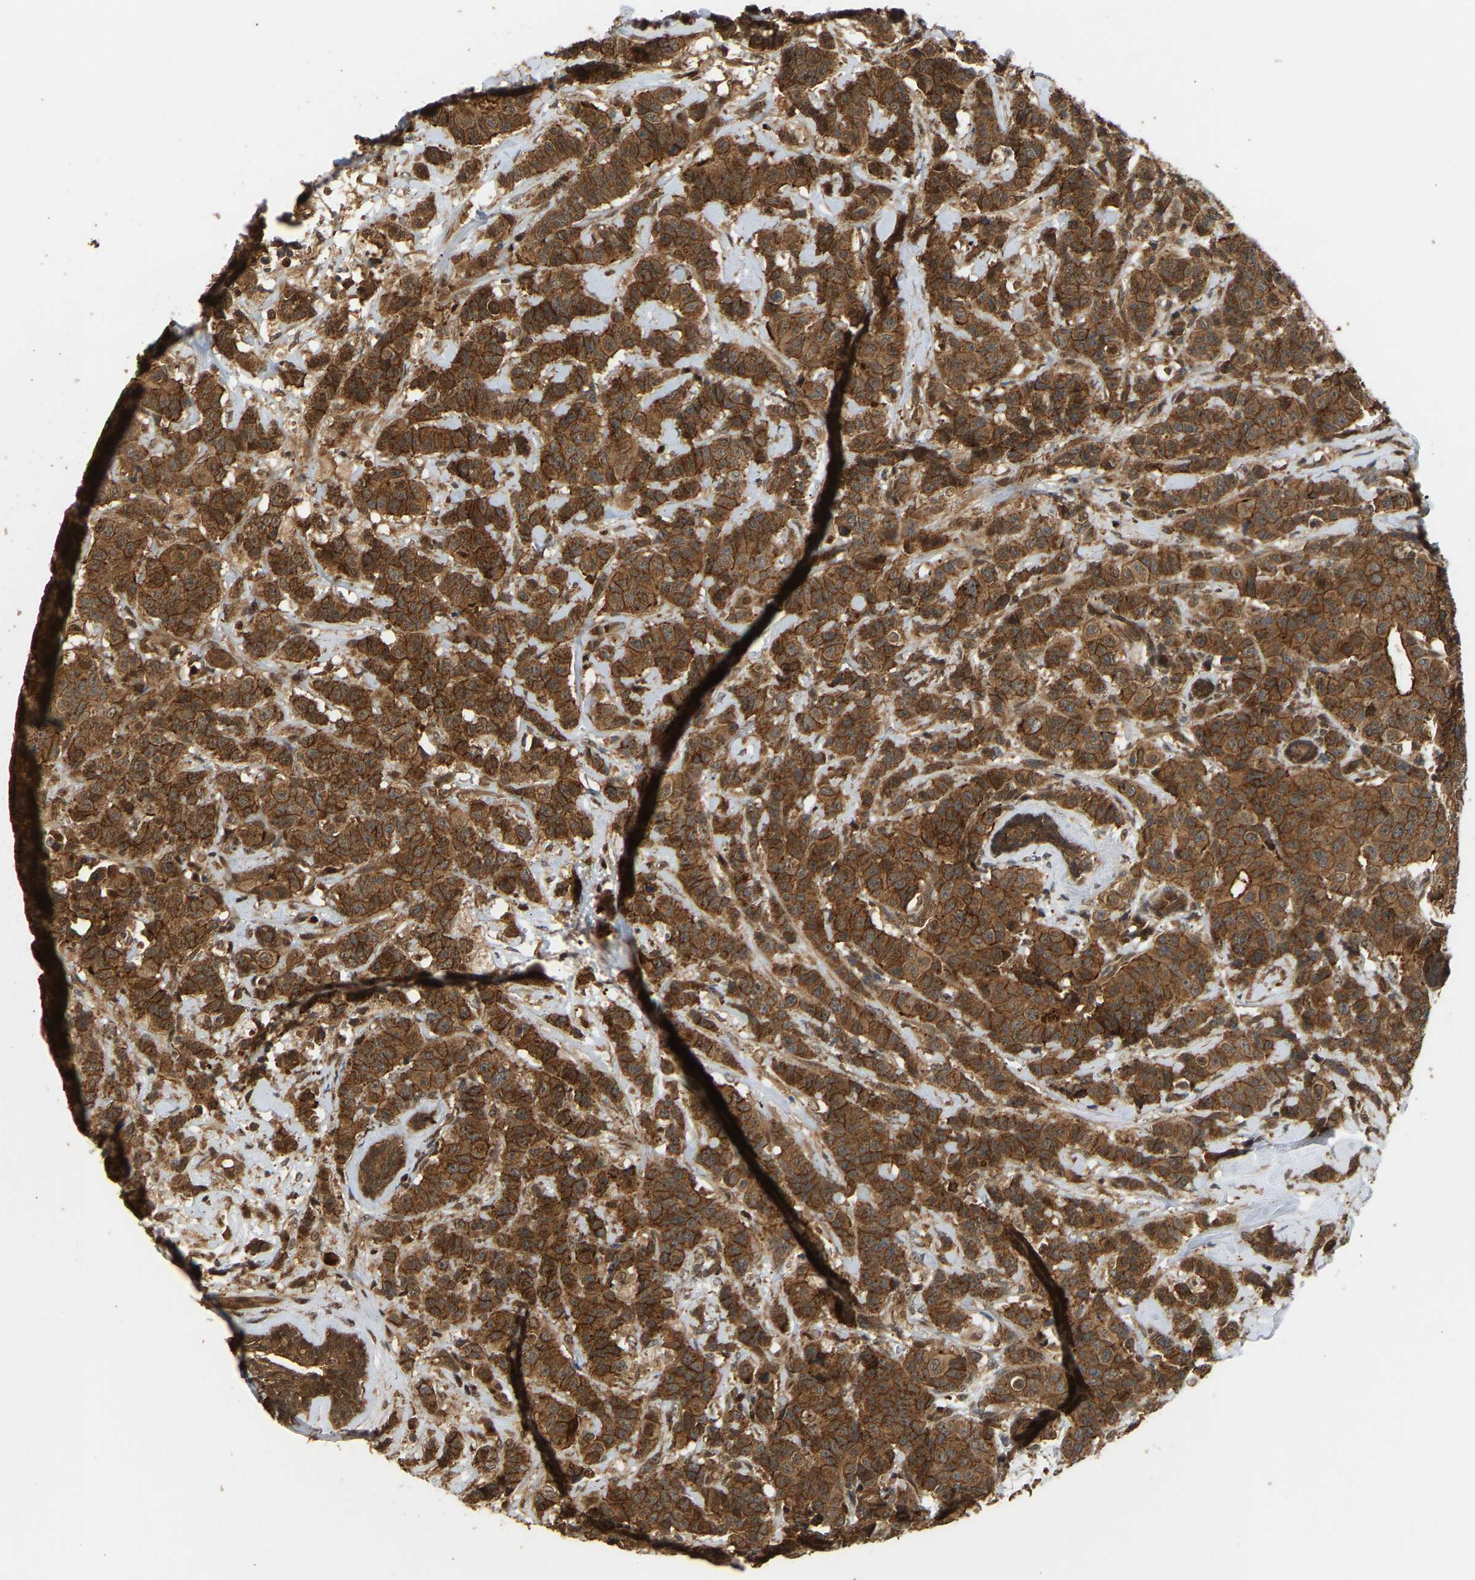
{"staining": {"intensity": "strong", "quantity": ">75%", "location": "cytoplasmic/membranous"}, "tissue": "breast cancer", "cell_type": "Tumor cells", "image_type": "cancer", "snomed": [{"axis": "morphology", "description": "Normal tissue, NOS"}, {"axis": "morphology", "description": "Duct carcinoma"}, {"axis": "topography", "description": "Breast"}], "caption": "Immunohistochemical staining of breast cancer (intraductal carcinoma) reveals strong cytoplasmic/membranous protein staining in about >75% of tumor cells.", "gene": "GOPC", "patient": {"sex": "female", "age": 40}}